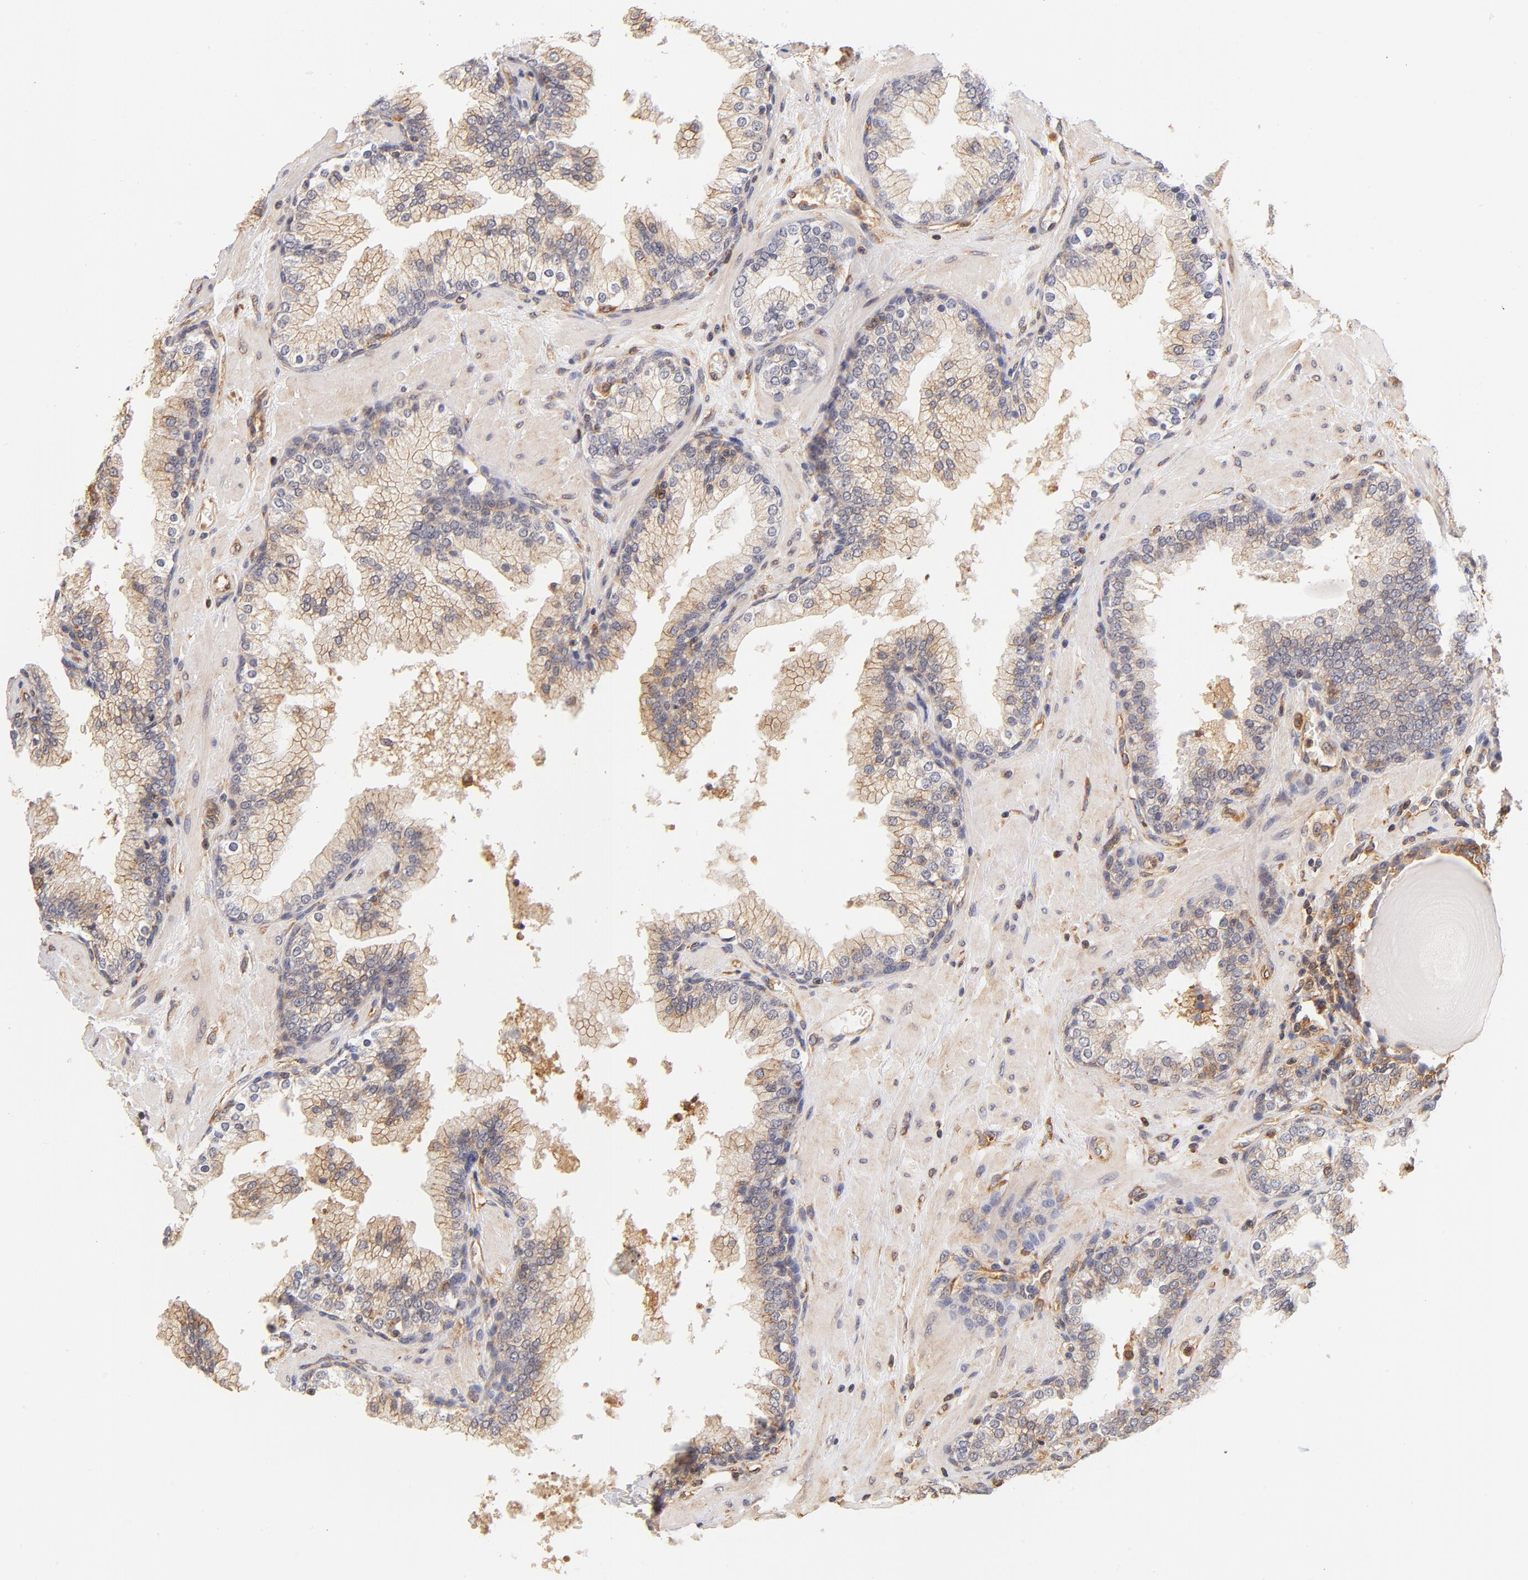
{"staining": {"intensity": "moderate", "quantity": "25%-75%", "location": "cytoplasmic/membranous"}, "tissue": "prostate", "cell_type": "Glandular cells", "image_type": "normal", "snomed": [{"axis": "morphology", "description": "Normal tissue, NOS"}, {"axis": "topography", "description": "Prostate"}], "caption": "Protein expression analysis of unremarkable prostate exhibits moderate cytoplasmic/membranous staining in approximately 25%-75% of glandular cells.", "gene": "FCMR", "patient": {"sex": "male", "age": 51}}